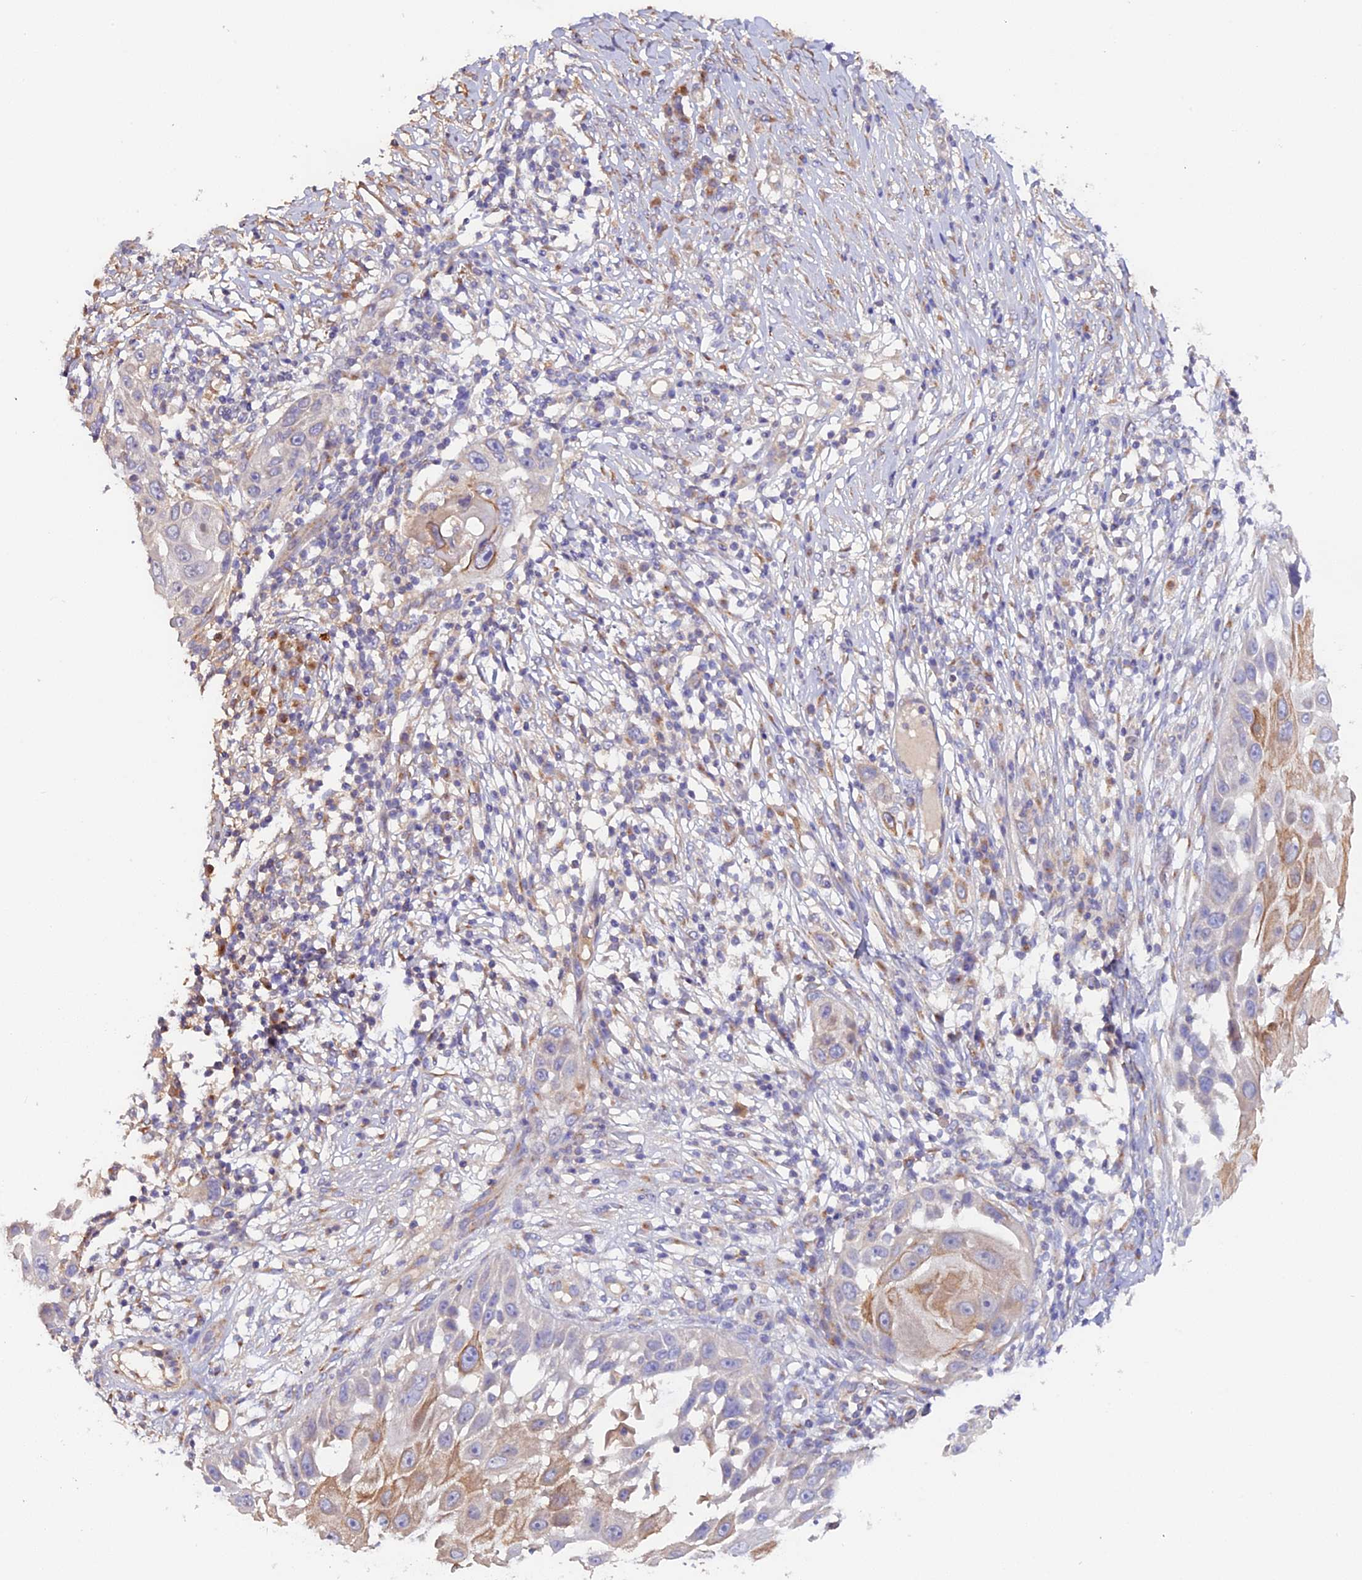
{"staining": {"intensity": "weak", "quantity": "<25%", "location": "cytoplasmic/membranous"}, "tissue": "skin cancer", "cell_type": "Tumor cells", "image_type": "cancer", "snomed": [{"axis": "morphology", "description": "Squamous cell carcinoma, NOS"}, {"axis": "topography", "description": "Skin"}], "caption": "A high-resolution histopathology image shows immunohistochemistry staining of skin cancer (squamous cell carcinoma), which shows no significant staining in tumor cells.", "gene": "TANGO6", "patient": {"sex": "female", "age": 44}}